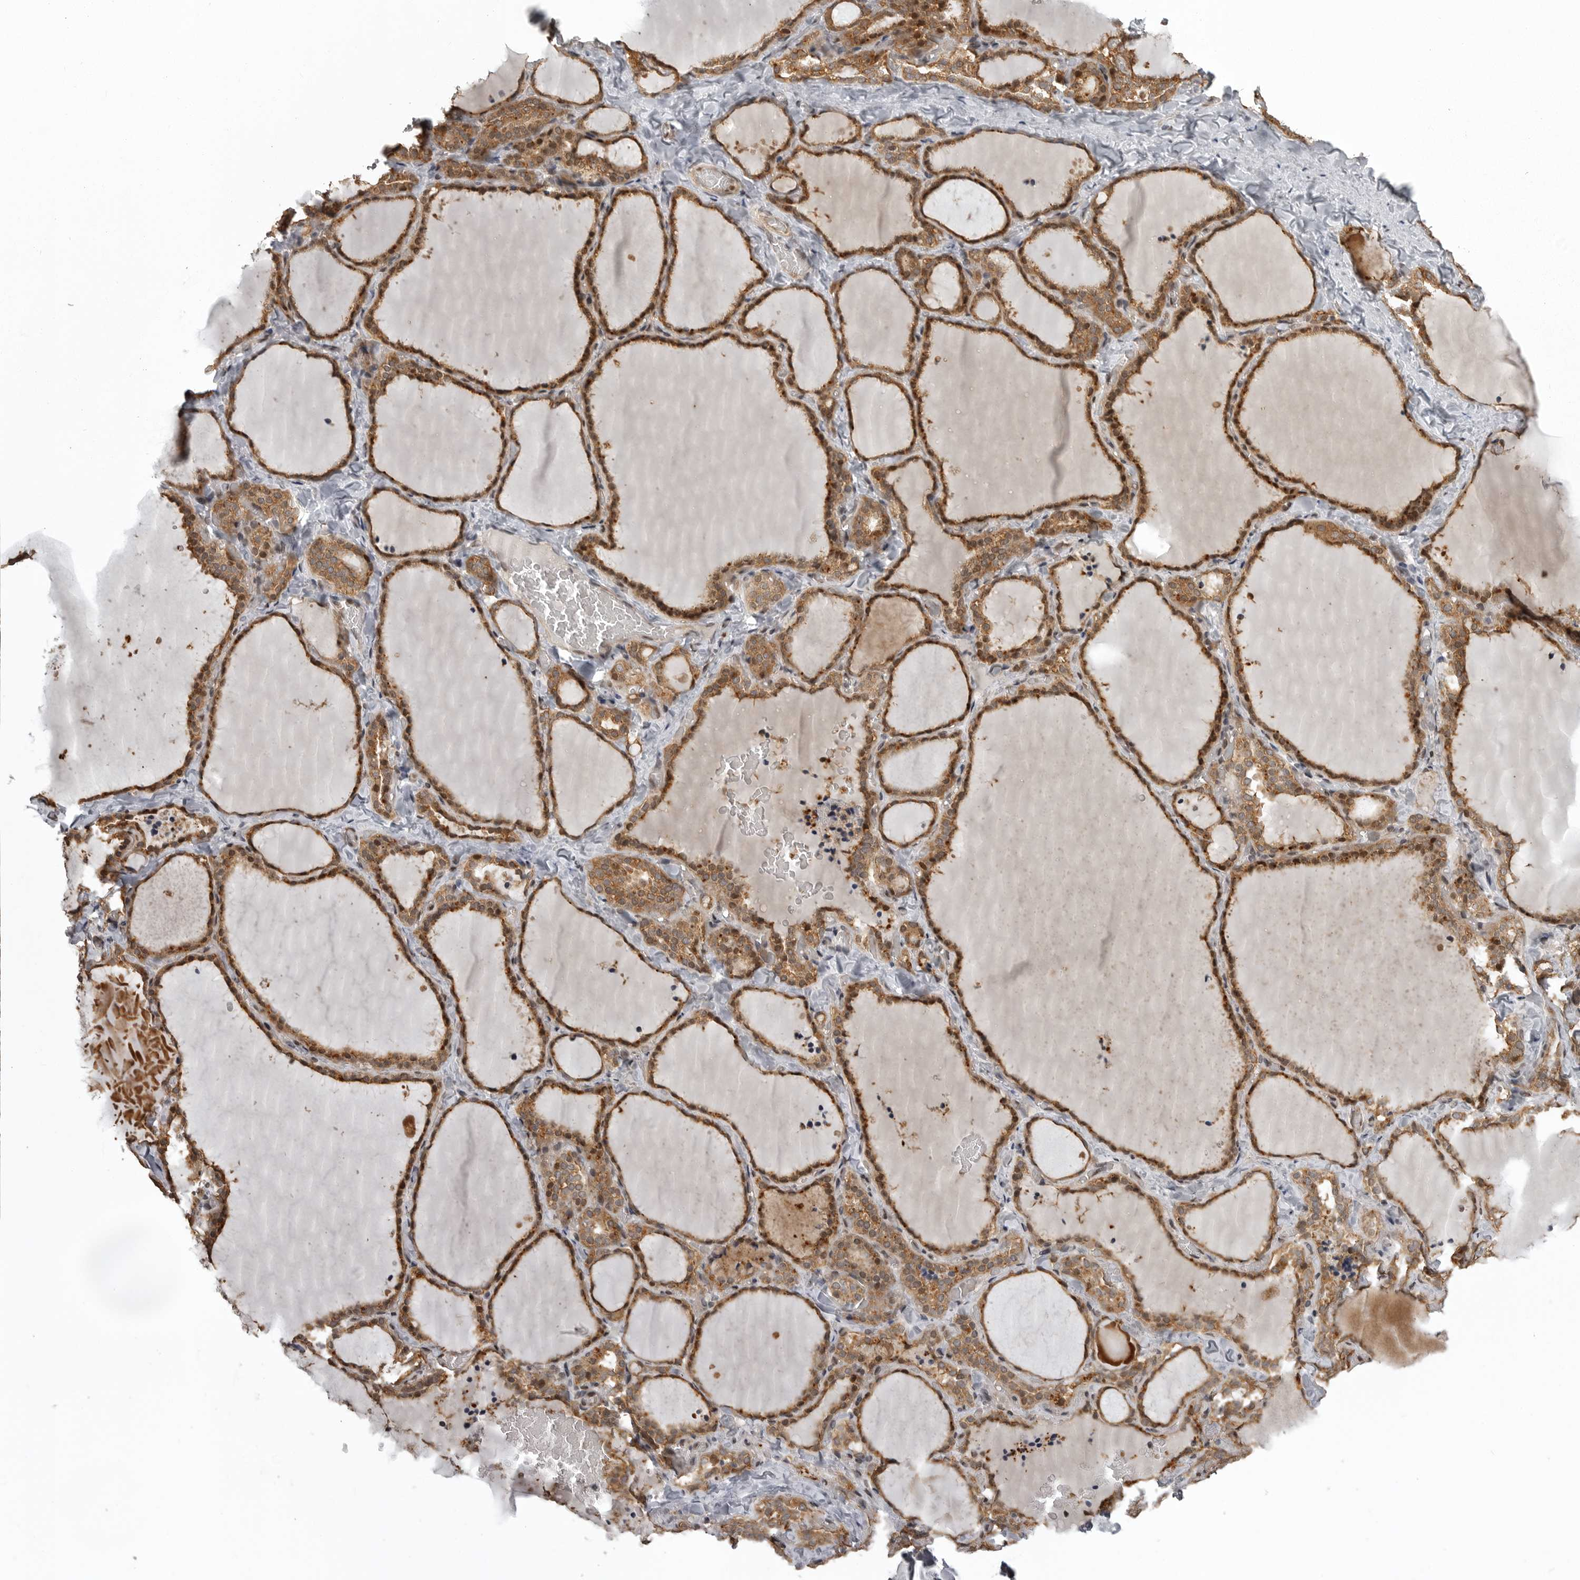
{"staining": {"intensity": "moderate", "quantity": ">75%", "location": "cytoplasmic/membranous"}, "tissue": "thyroid gland", "cell_type": "Glandular cells", "image_type": "normal", "snomed": [{"axis": "morphology", "description": "Normal tissue, NOS"}, {"axis": "topography", "description": "Thyroid gland"}], "caption": "This histopathology image displays IHC staining of unremarkable thyroid gland, with medium moderate cytoplasmic/membranous expression in approximately >75% of glandular cells.", "gene": "SNX16", "patient": {"sex": "female", "age": 22}}